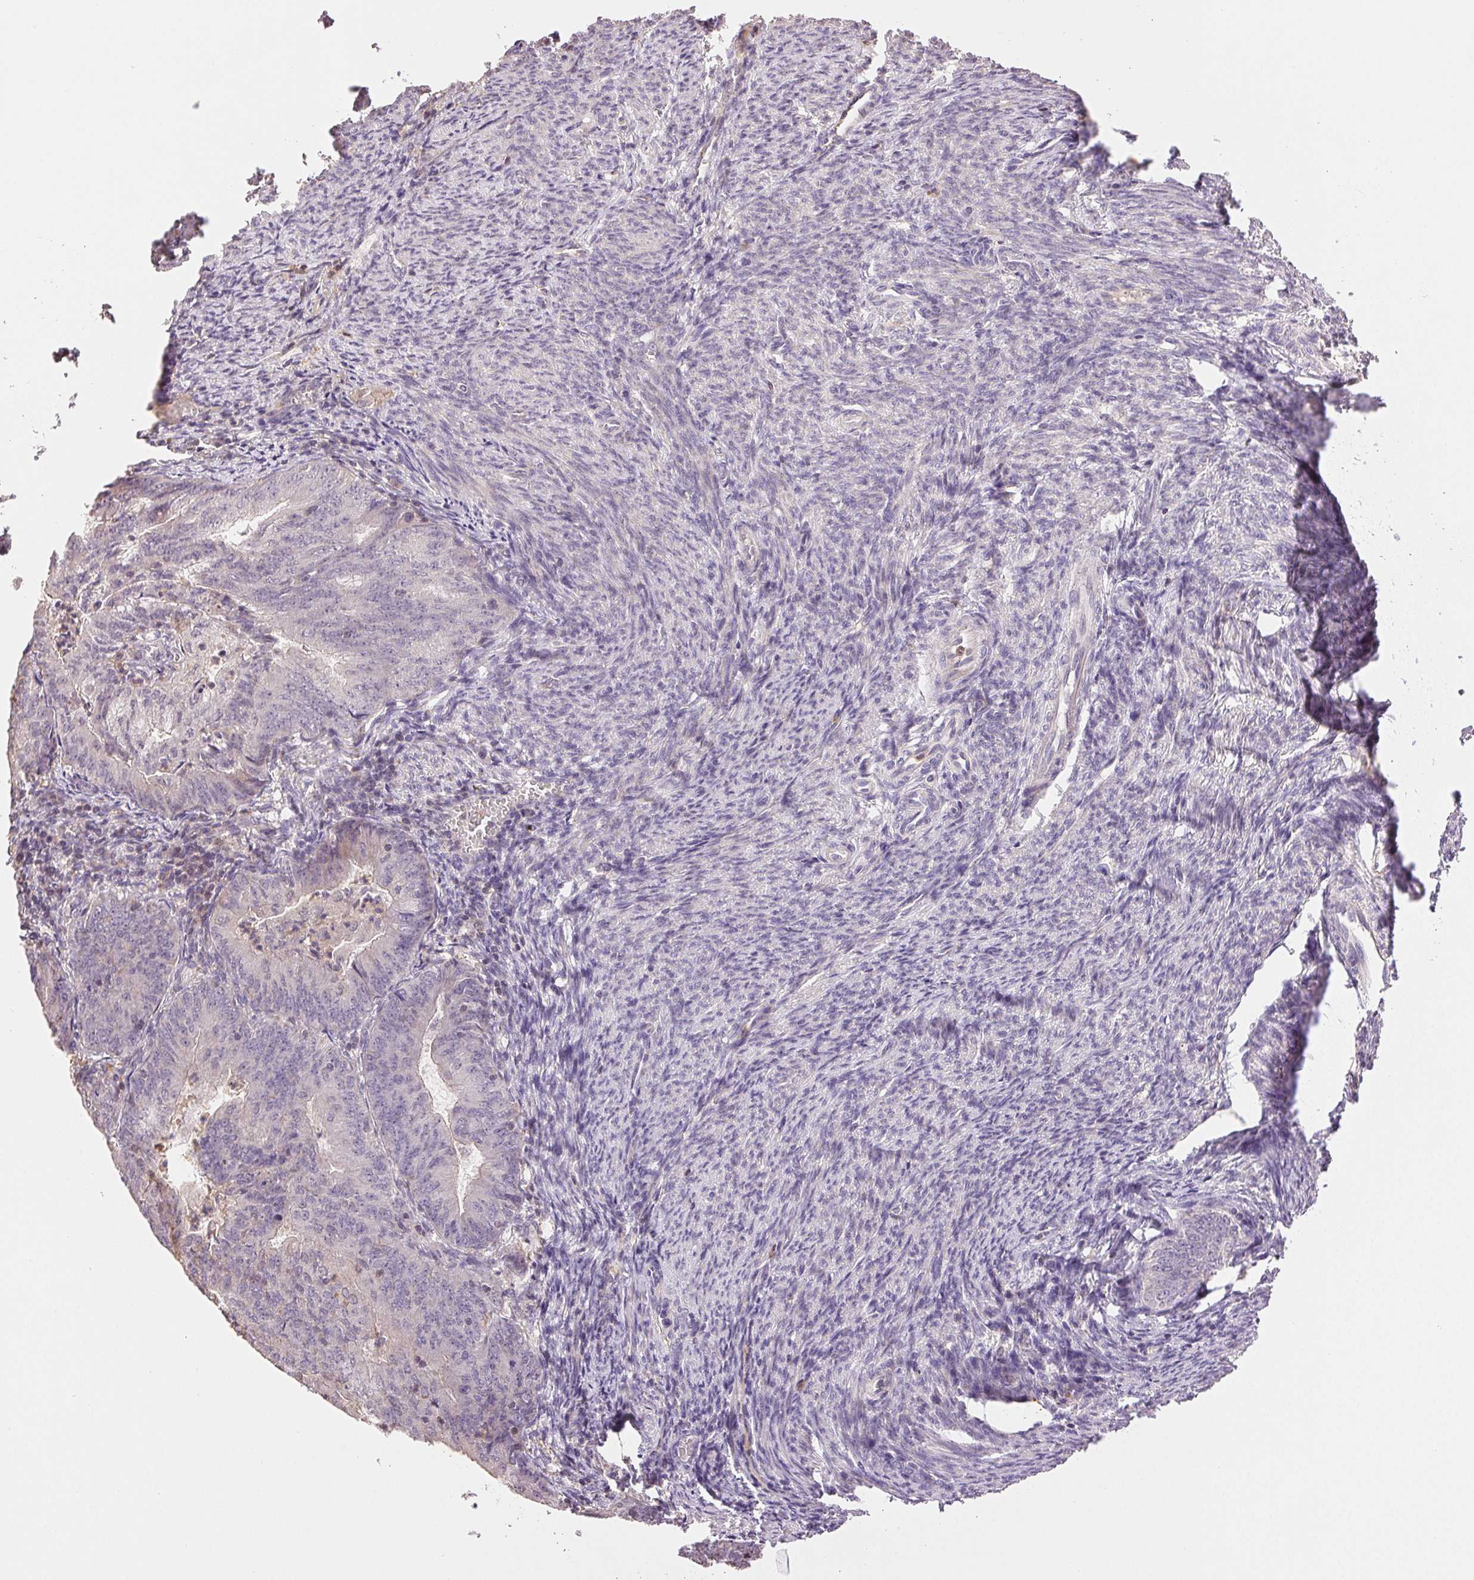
{"staining": {"intensity": "negative", "quantity": "none", "location": "none"}, "tissue": "endometrial cancer", "cell_type": "Tumor cells", "image_type": "cancer", "snomed": [{"axis": "morphology", "description": "Adenocarcinoma, NOS"}, {"axis": "topography", "description": "Endometrium"}], "caption": "This histopathology image is of endometrial cancer (adenocarcinoma) stained with immunohistochemistry to label a protein in brown with the nuclei are counter-stained blue. There is no positivity in tumor cells.", "gene": "TMEM253", "patient": {"sex": "female", "age": 57}}